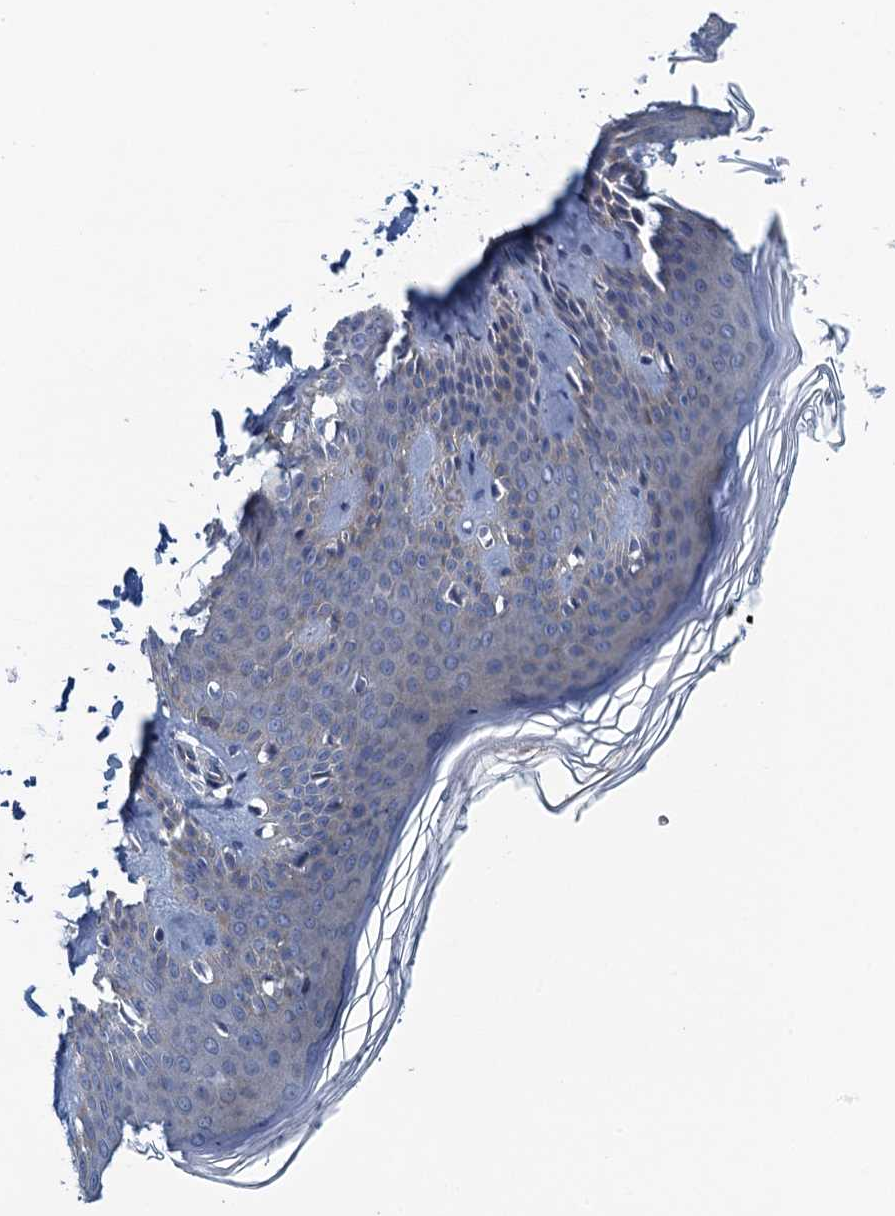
{"staining": {"intensity": "negative", "quantity": "none", "location": "none"}, "tissue": "skin", "cell_type": "Fibroblasts", "image_type": "normal", "snomed": [{"axis": "morphology", "description": "Normal tissue, NOS"}, {"axis": "topography", "description": "Skin"}], "caption": "Protein analysis of benign skin shows no significant expression in fibroblasts. The staining was performed using DAB (3,3'-diaminobenzidine) to visualize the protein expression in brown, while the nuclei were stained in blue with hematoxylin (Magnification: 20x).", "gene": "NCKAP1L", "patient": {"sex": "female", "age": 27}}